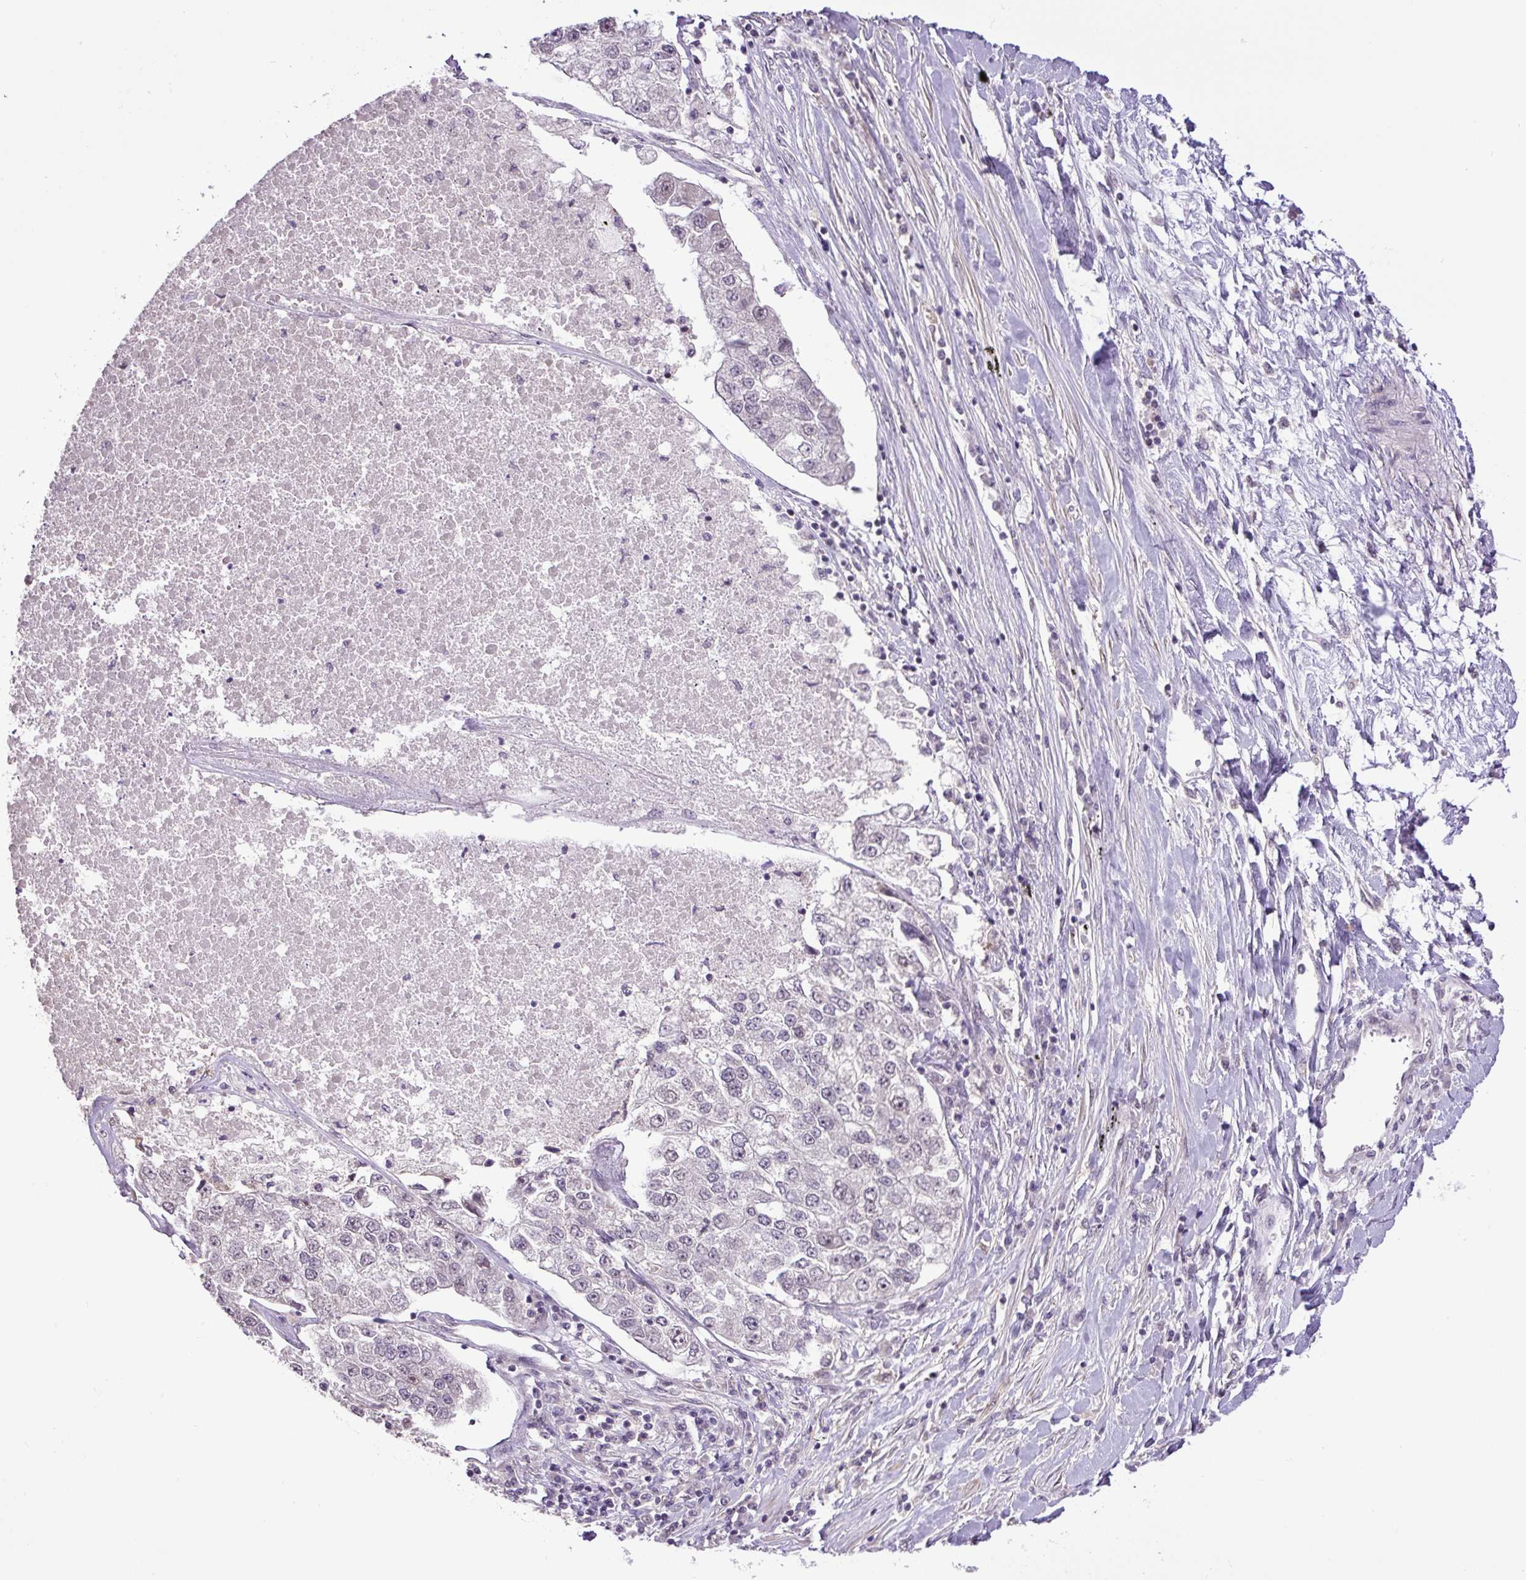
{"staining": {"intensity": "negative", "quantity": "none", "location": "none"}, "tissue": "lung cancer", "cell_type": "Tumor cells", "image_type": "cancer", "snomed": [{"axis": "morphology", "description": "Adenocarcinoma, NOS"}, {"axis": "topography", "description": "Lung"}], "caption": "This is an IHC photomicrograph of lung adenocarcinoma. There is no positivity in tumor cells.", "gene": "KPNA1", "patient": {"sex": "male", "age": 49}}